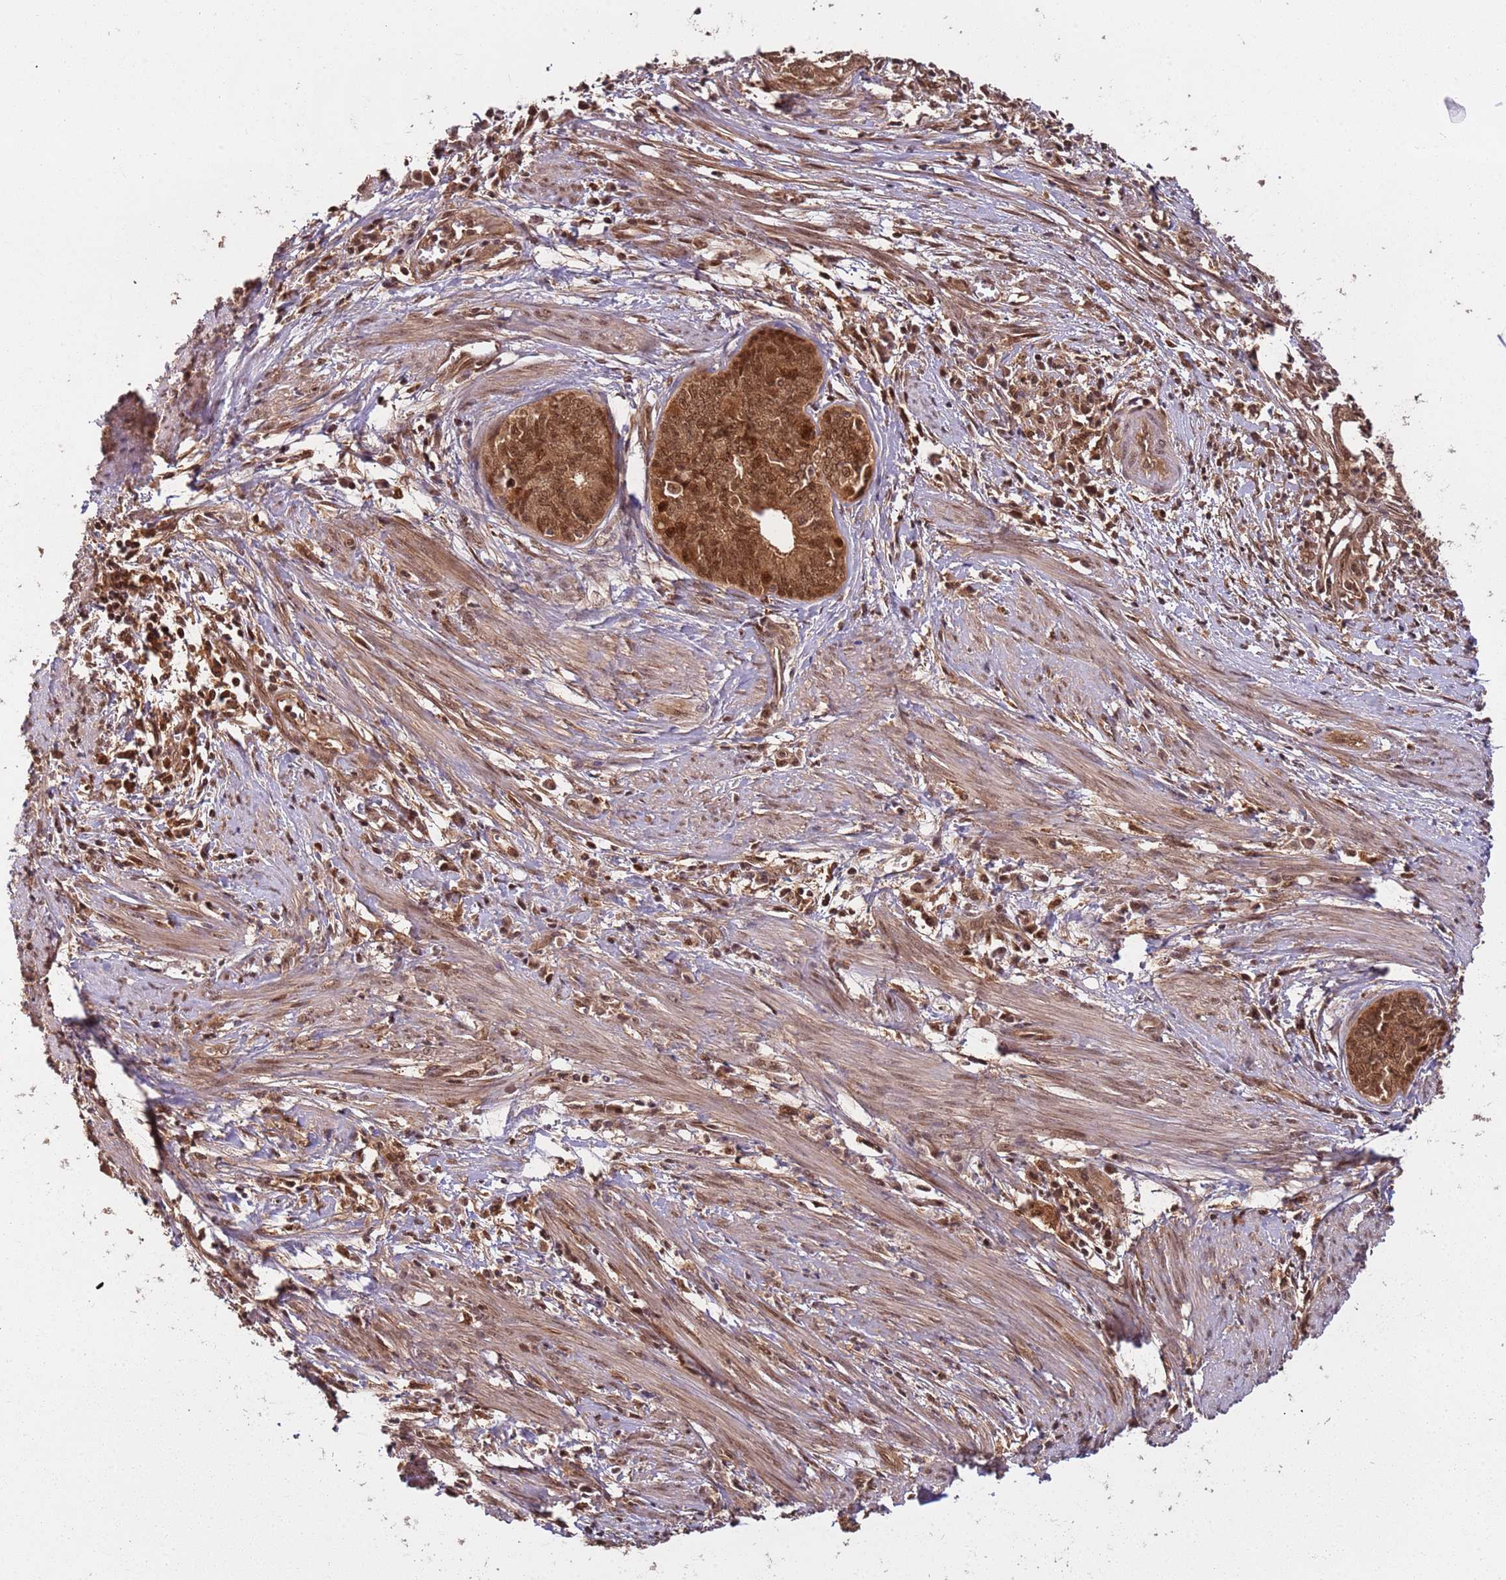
{"staining": {"intensity": "strong", "quantity": ">75%", "location": "cytoplasmic/membranous,nuclear"}, "tissue": "endometrial cancer", "cell_type": "Tumor cells", "image_type": "cancer", "snomed": [{"axis": "morphology", "description": "Adenocarcinoma, NOS"}, {"axis": "topography", "description": "Endometrium"}], "caption": "Brown immunohistochemical staining in endometrial cancer (adenocarcinoma) displays strong cytoplasmic/membranous and nuclear staining in about >75% of tumor cells.", "gene": "PGLS", "patient": {"sex": "female", "age": 68}}